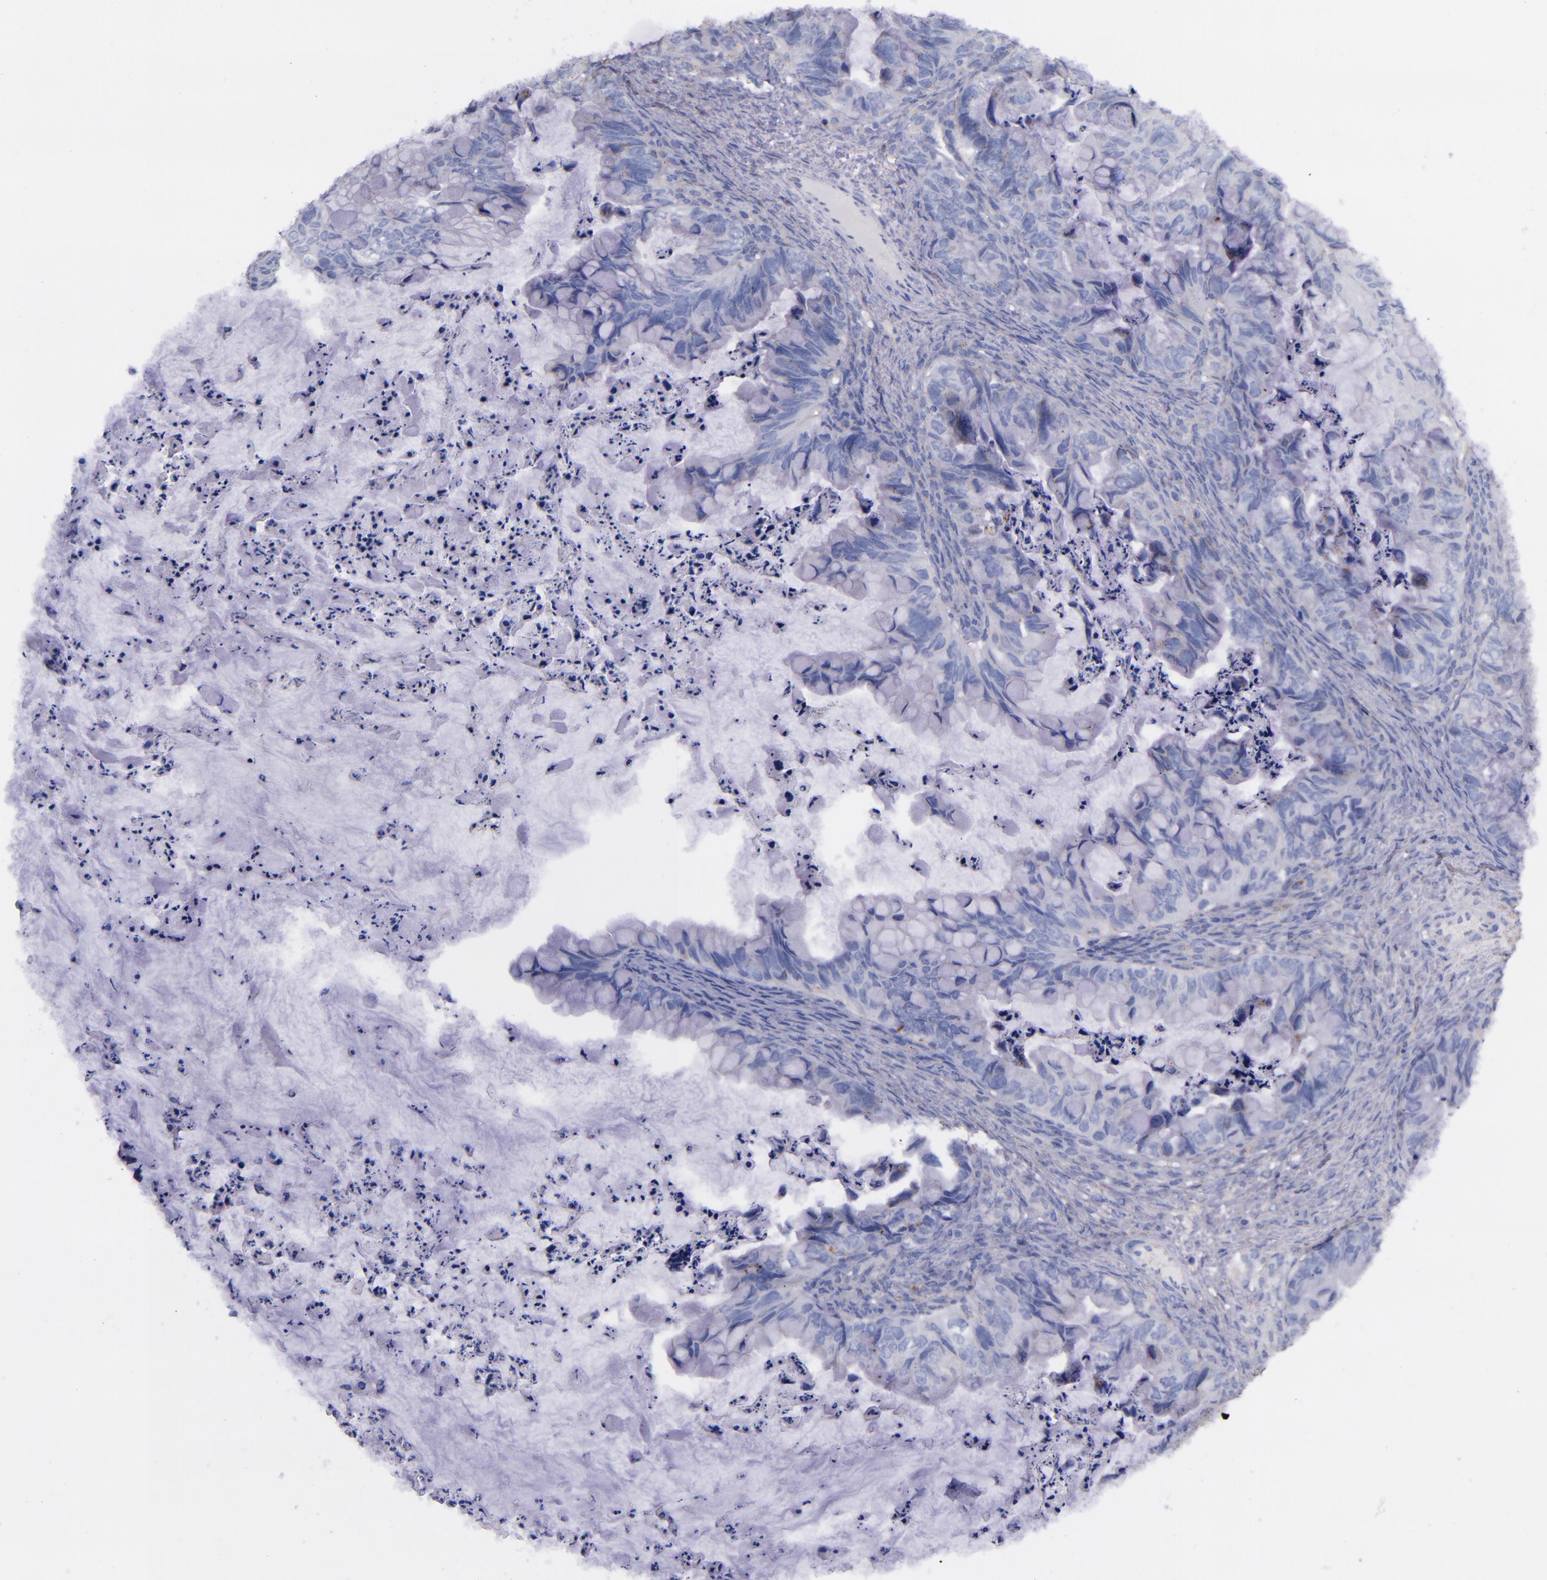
{"staining": {"intensity": "negative", "quantity": "none", "location": "none"}, "tissue": "ovarian cancer", "cell_type": "Tumor cells", "image_type": "cancer", "snomed": [{"axis": "morphology", "description": "Cystadenocarcinoma, mucinous, NOS"}, {"axis": "topography", "description": "Ovary"}], "caption": "Protein analysis of ovarian cancer (mucinous cystadenocarcinoma) reveals no significant positivity in tumor cells.", "gene": "IVL", "patient": {"sex": "female", "age": 36}}